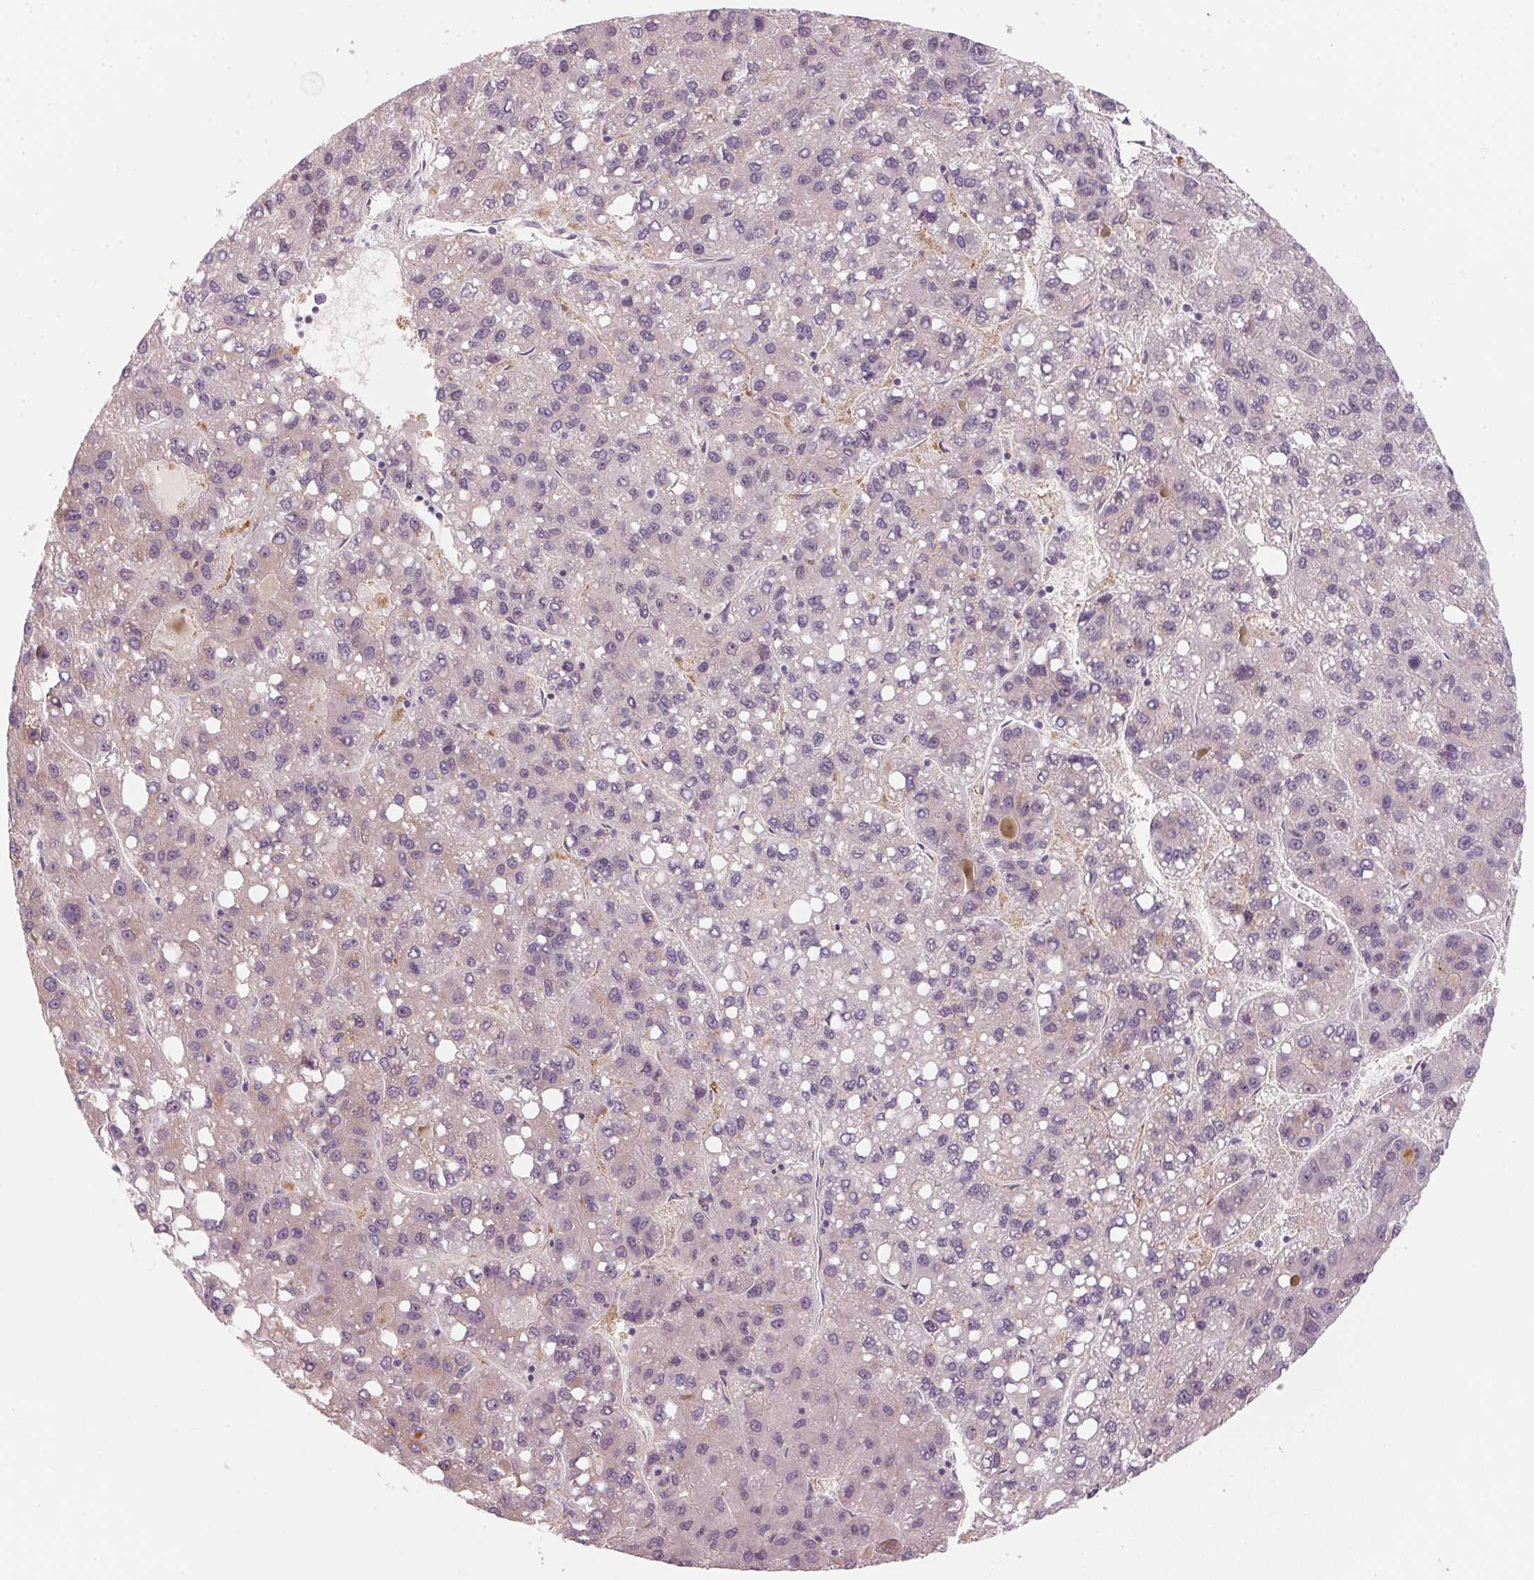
{"staining": {"intensity": "negative", "quantity": "none", "location": "none"}, "tissue": "liver cancer", "cell_type": "Tumor cells", "image_type": "cancer", "snomed": [{"axis": "morphology", "description": "Carcinoma, Hepatocellular, NOS"}, {"axis": "topography", "description": "Liver"}], "caption": "Human liver hepatocellular carcinoma stained for a protein using immunohistochemistry (IHC) shows no staining in tumor cells.", "gene": "DNTTIP2", "patient": {"sex": "female", "age": 82}}